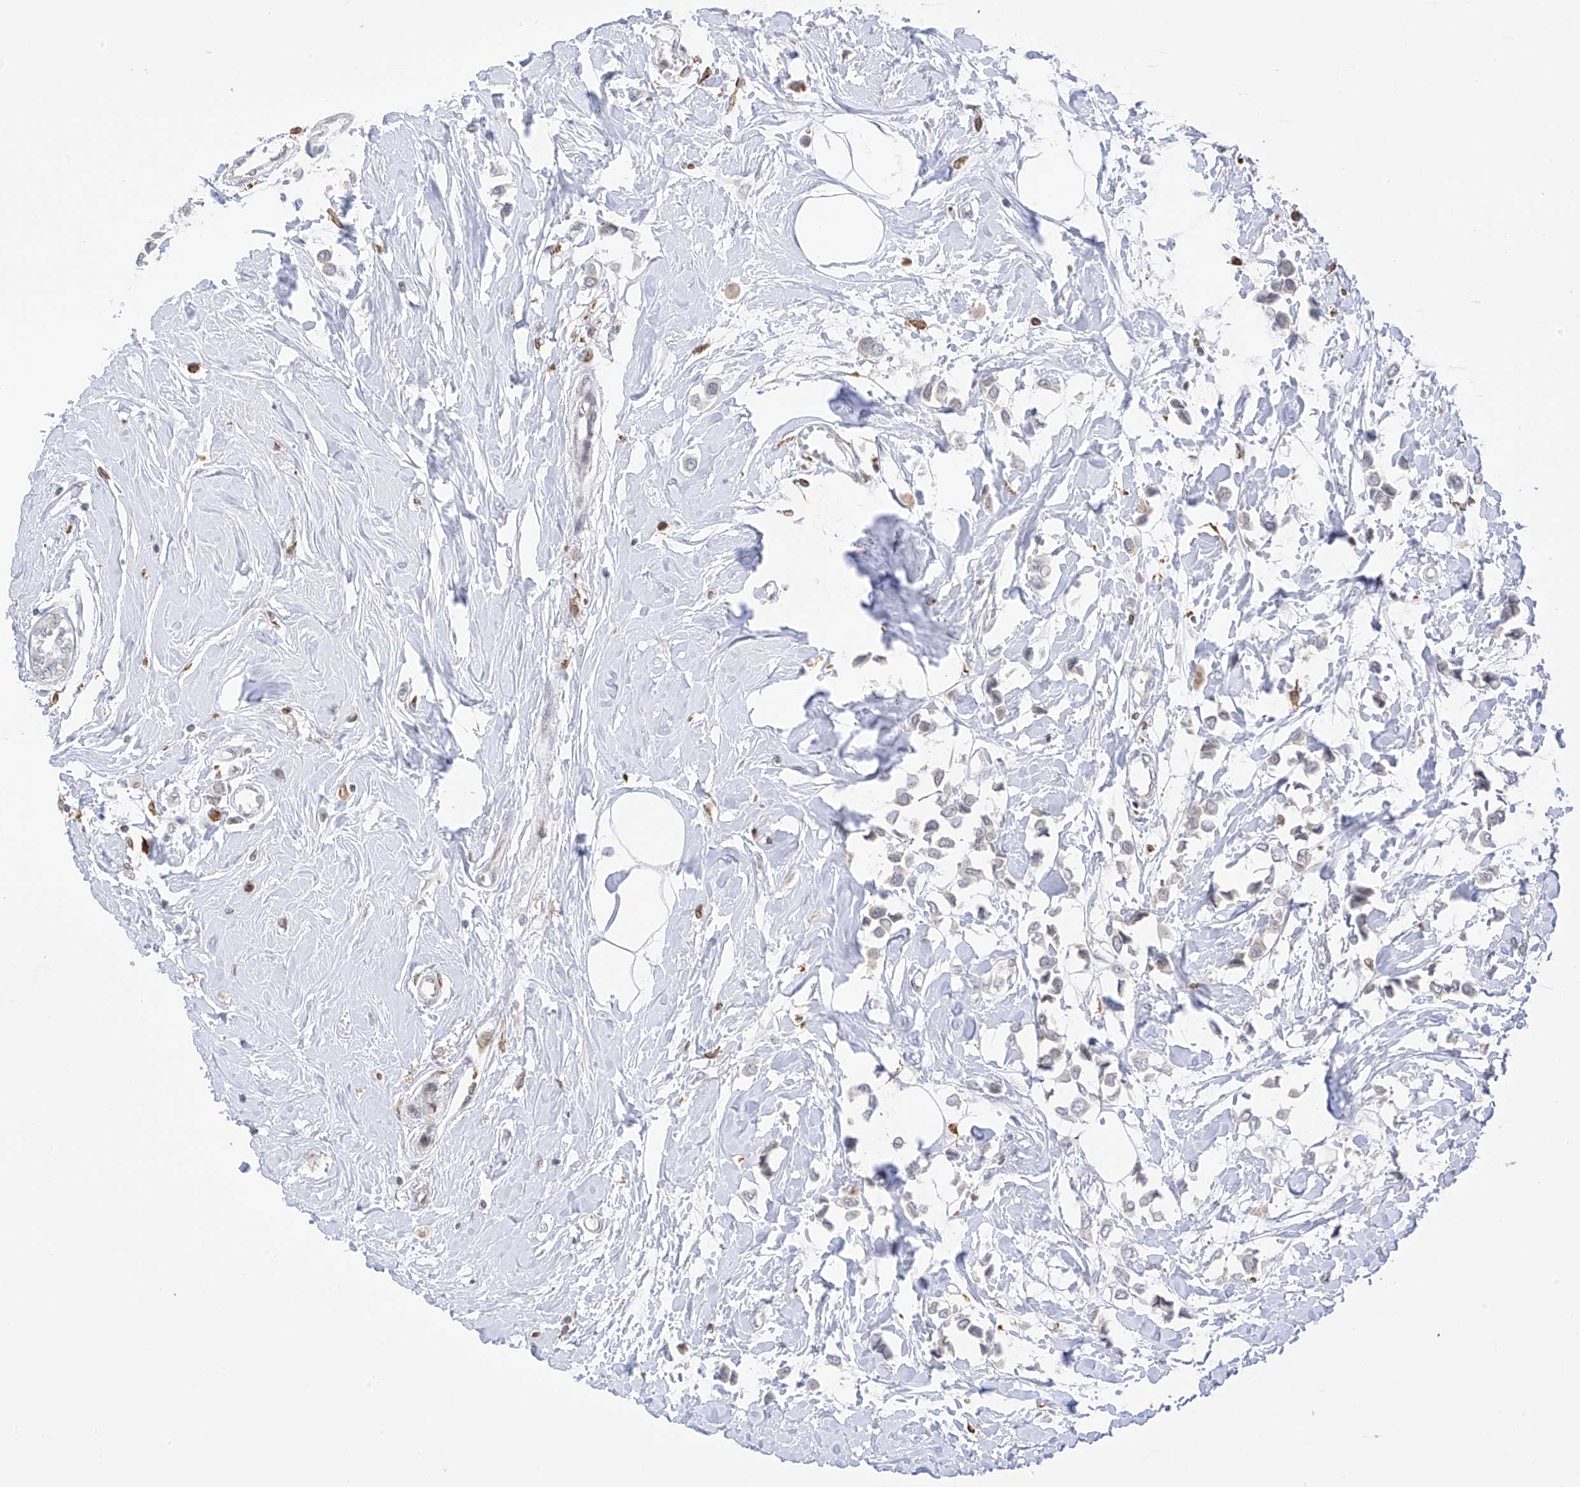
{"staining": {"intensity": "negative", "quantity": "none", "location": "none"}, "tissue": "breast cancer", "cell_type": "Tumor cells", "image_type": "cancer", "snomed": [{"axis": "morphology", "description": "Lobular carcinoma"}, {"axis": "topography", "description": "Breast"}], "caption": "This is an immunohistochemistry (IHC) photomicrograph of human breast cancer. There is no expression in tumor cells.", "gene": "TBXAS1", "patient": {"sex": "female", "age": 51}}